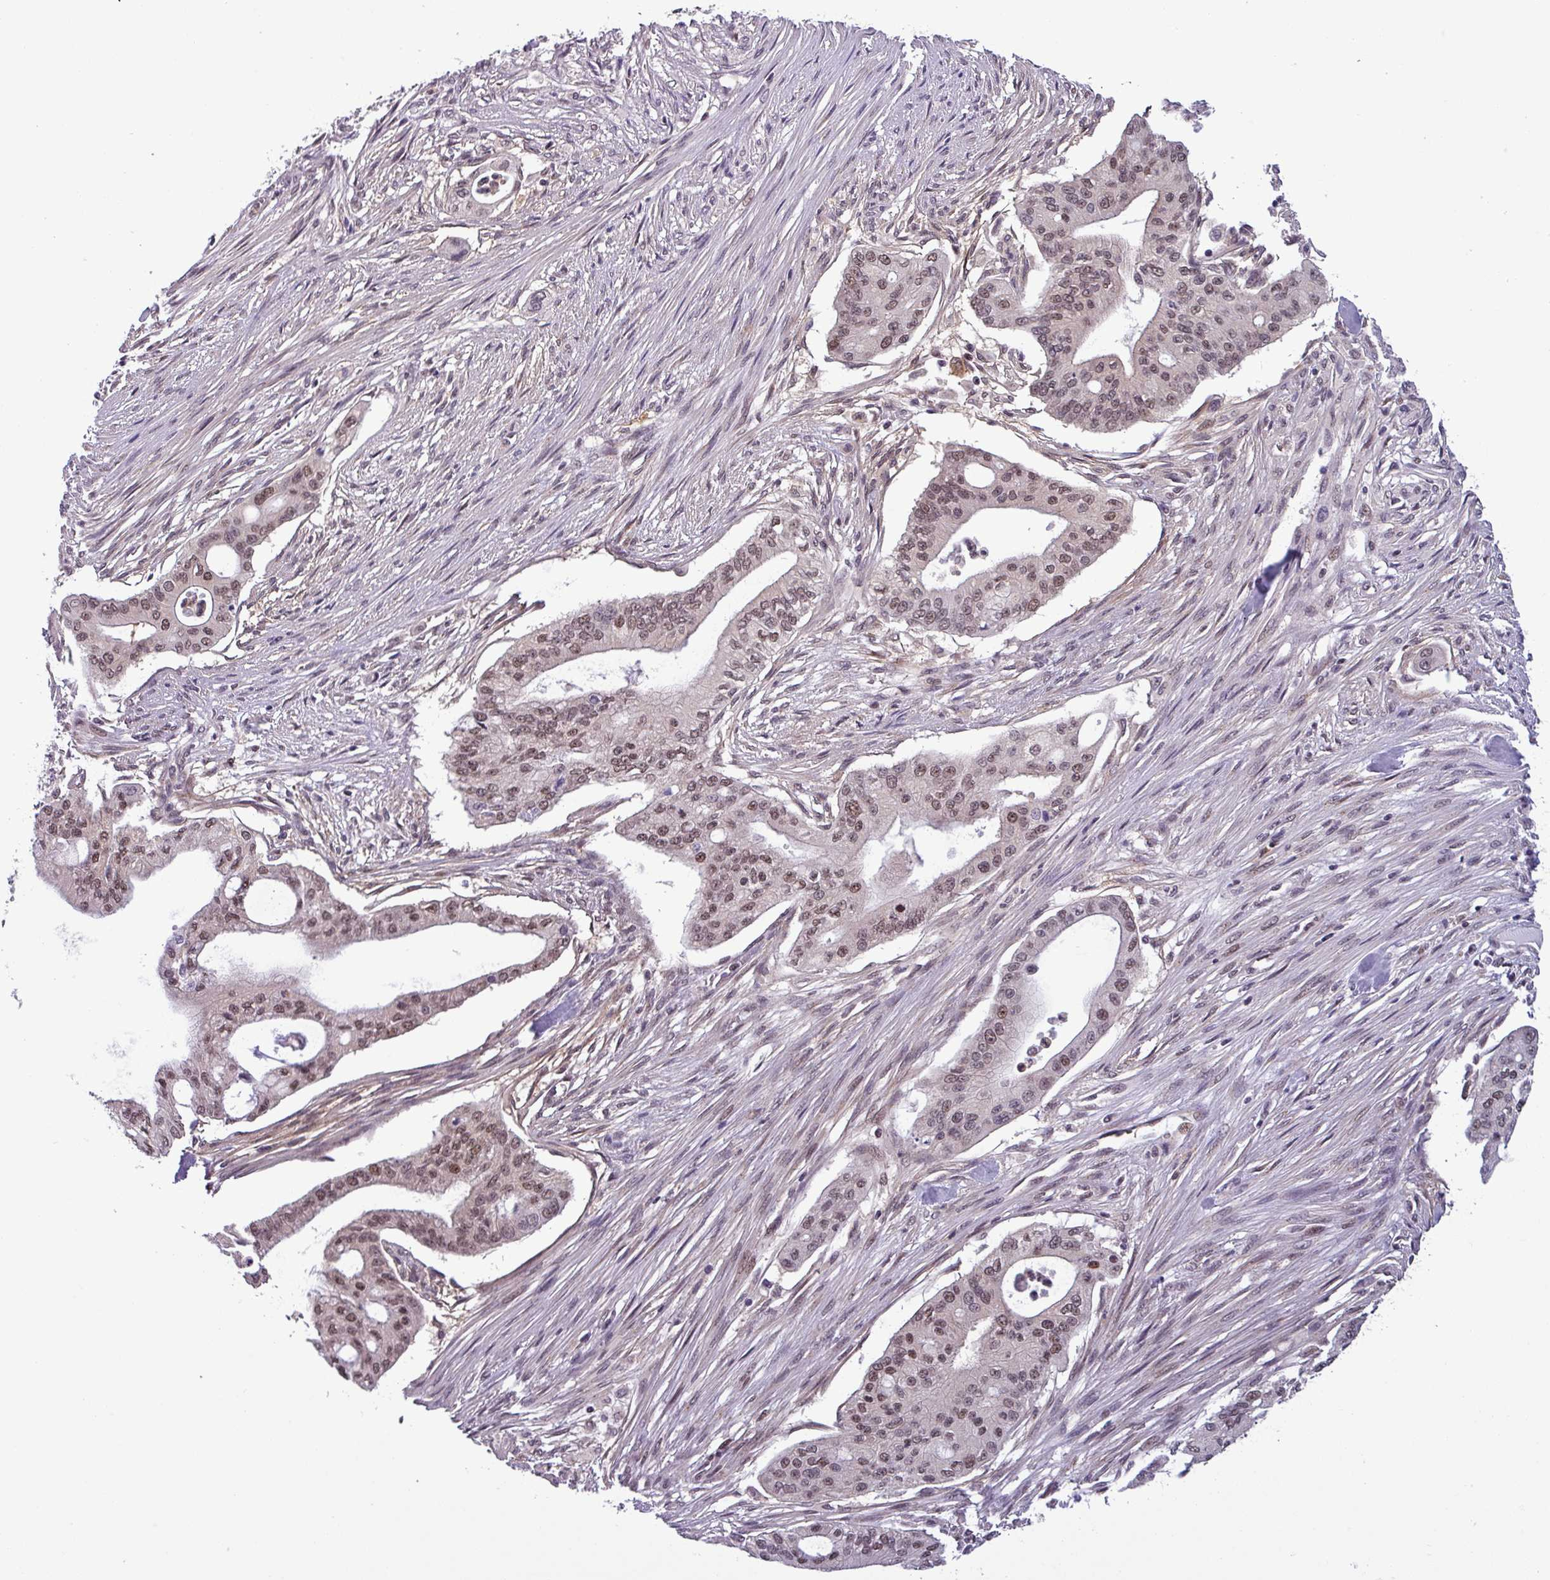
{"staining": {"intensity": "moderate", "quantity": ">75%", "location": "nuclear"}, "tissue": "pancreatic cancer", "cell_type": "Tumor cells", "image_type": "cancer", "snomed": [{"axis": "morphology", "description": "Adenocarcinoma, NOS"}, {"axis": "topography", "description": "Pancreas"}], "caption": "Protein staining by immunohistochemistry shows moderate nuclear positivity in approximately >75% of tumor cells in pancreatic cancer (adenocarcinoma).", "gene": "NPFFR1", "patient": {"sex": "male", "age": 46}}